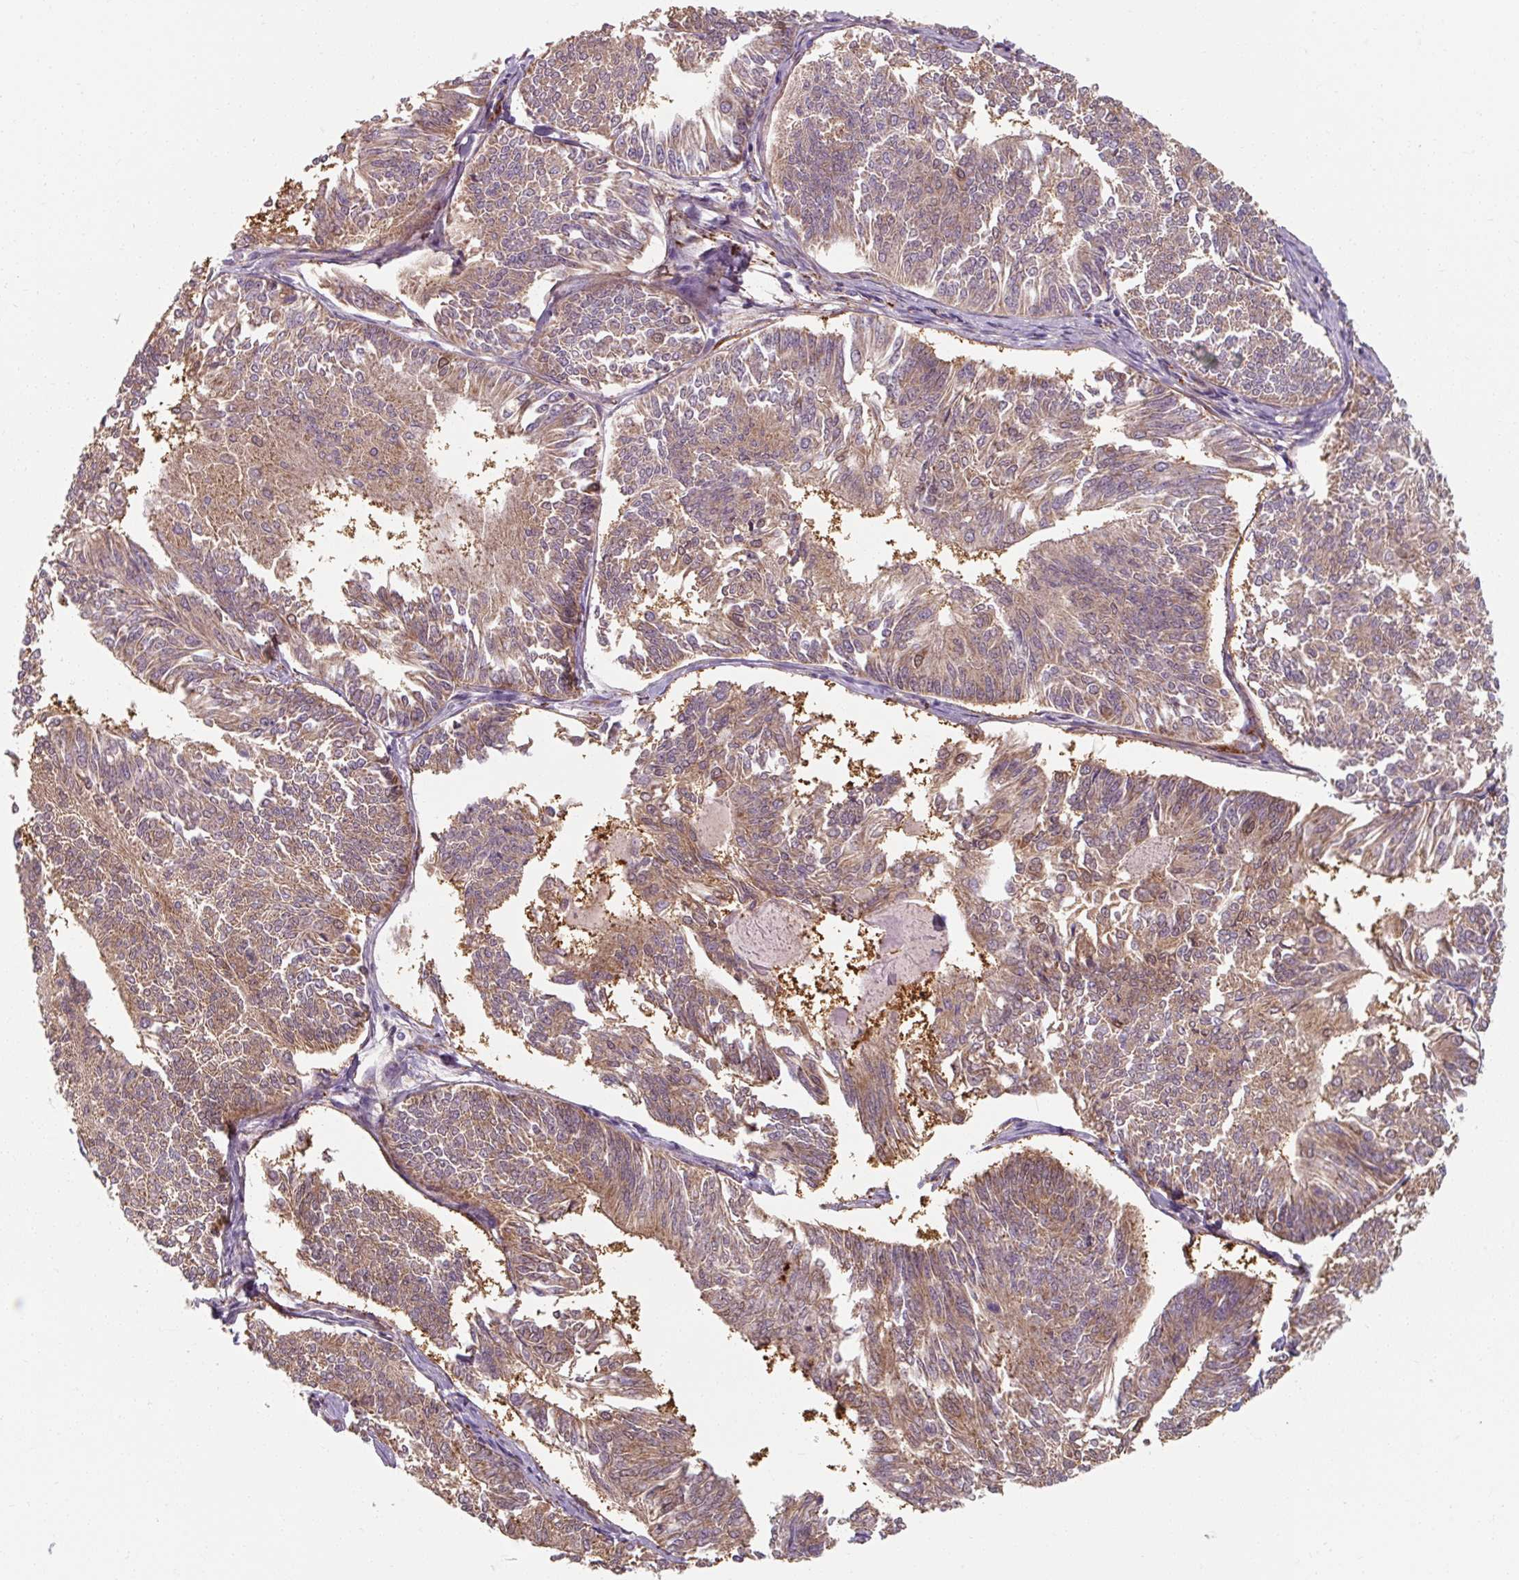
{"staining": {"intensity": "moderate", "quantity": ">75%", "location": "cytoplasmic/membranous"}, "tissue": "endometrial cancer", "cell_type": "Tumor cells", "image_type": "cancer", "snomed": [{"axis": "morphology", "description": "Adenocarcinoma, NOS"}, {"axis": "topography", "description": "Endometrium"}], "caption": "This micrograph displays adenocarcinoma (endometrial) stained with immunohistochemistry (IHC) to label a protein in brown. The cytoplasmic/membranous of tumor cells show moderate positivity for the protein. Nuclei are counter-stained blue.", "gene": "MRPS5", "patient": {"sex": "female", "age": 58}}